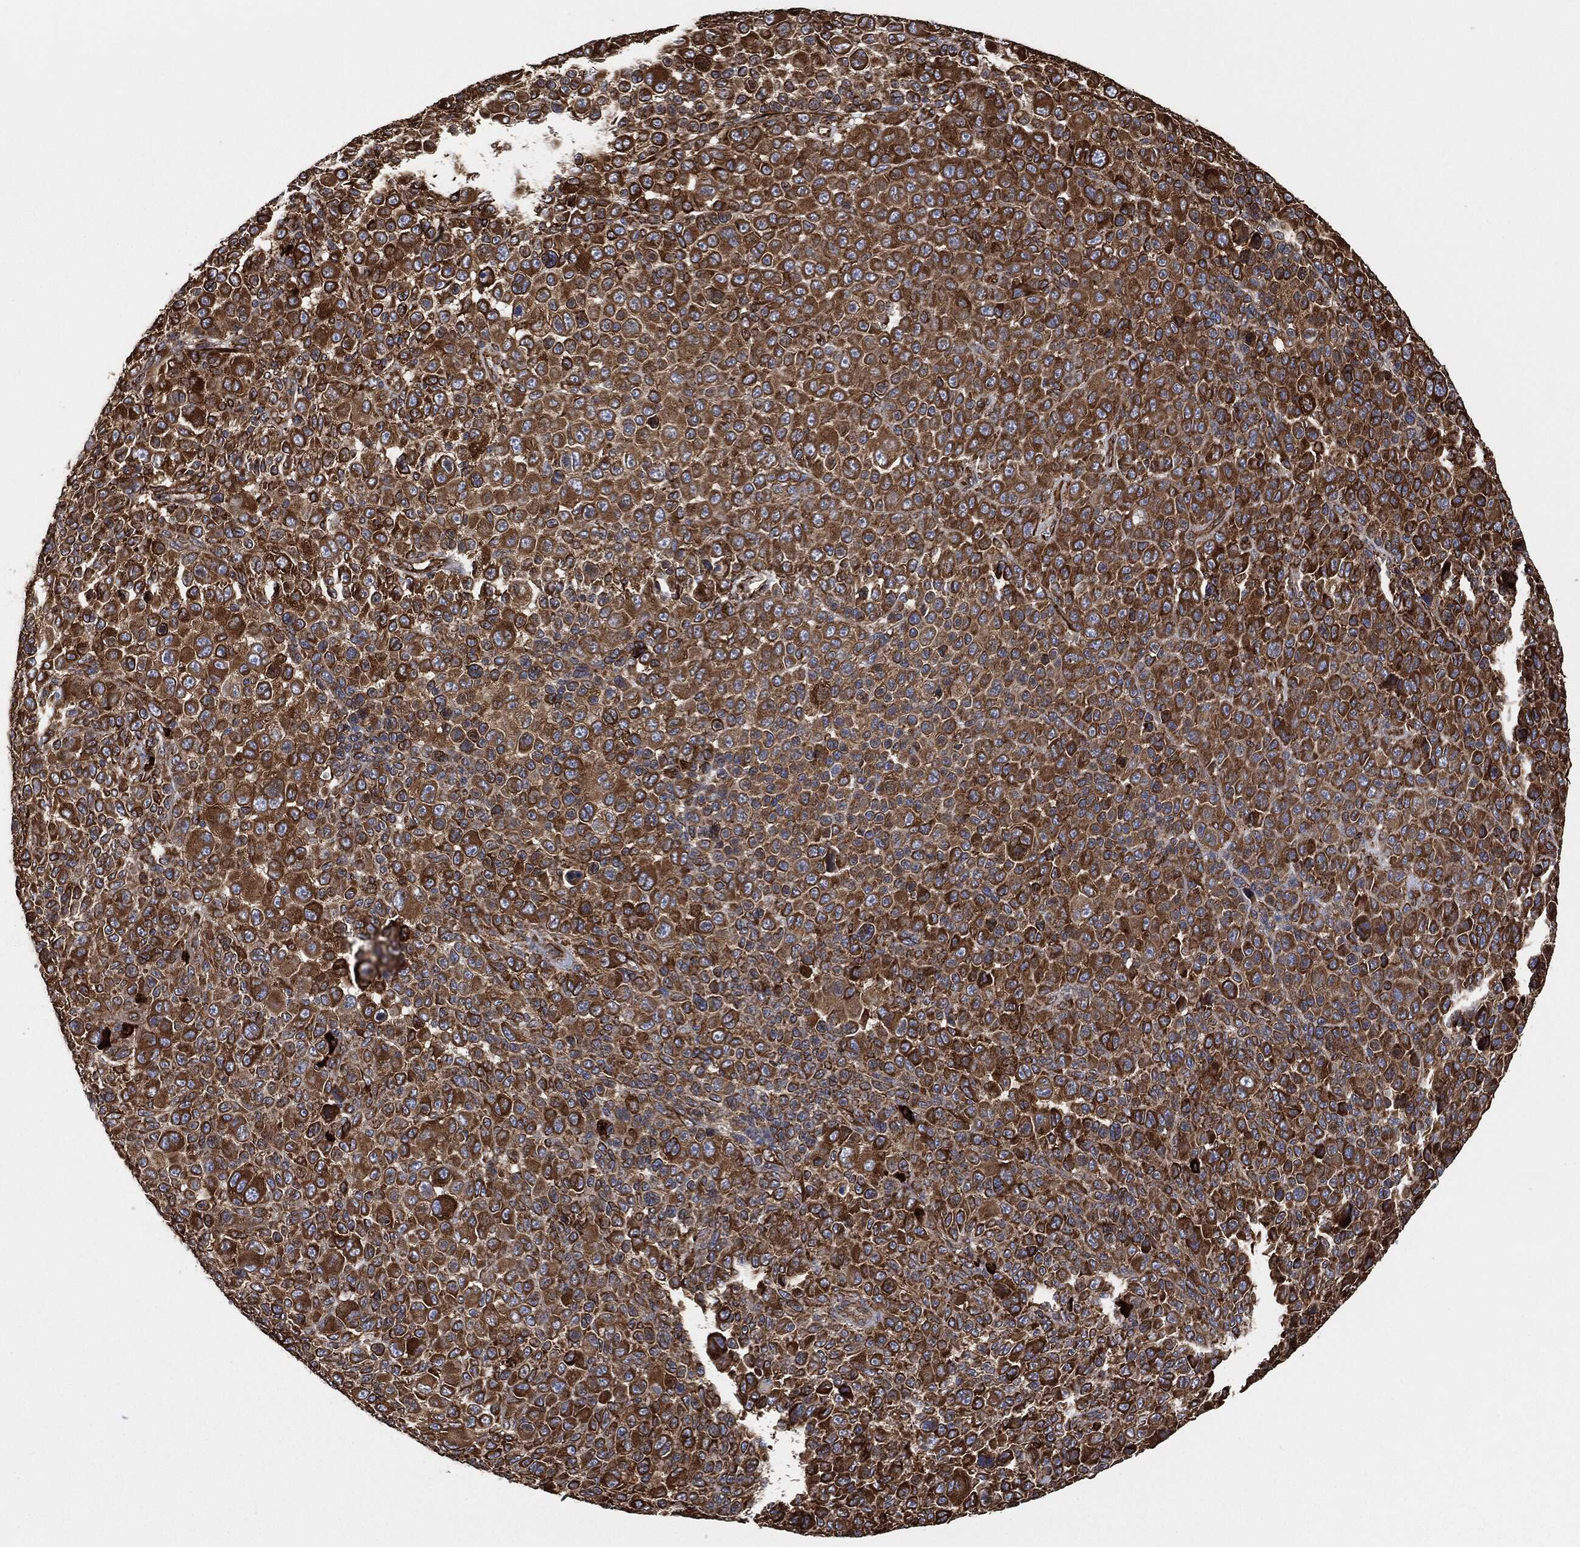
{"staining": {"intensity": "strong", "quantity": ">75%", "location": "cytoplasmic/membranous"}, "tissue": "melanoma", "cell_type": "Tumor cells", "image_type": "cancer", "snomed": [{"axis": "morphology", "description": "Malignant melanoma, NOS"}, {"axis": "topography", "description": "Skin"}], "caption": "This is a micrograph of IHC staining of malignant melanoma, which shows strong positivity in the cytoplasmic/membranous of tumor cells.", "gene": "AMFR", "patient": {"sex": "female", "age": 57}}